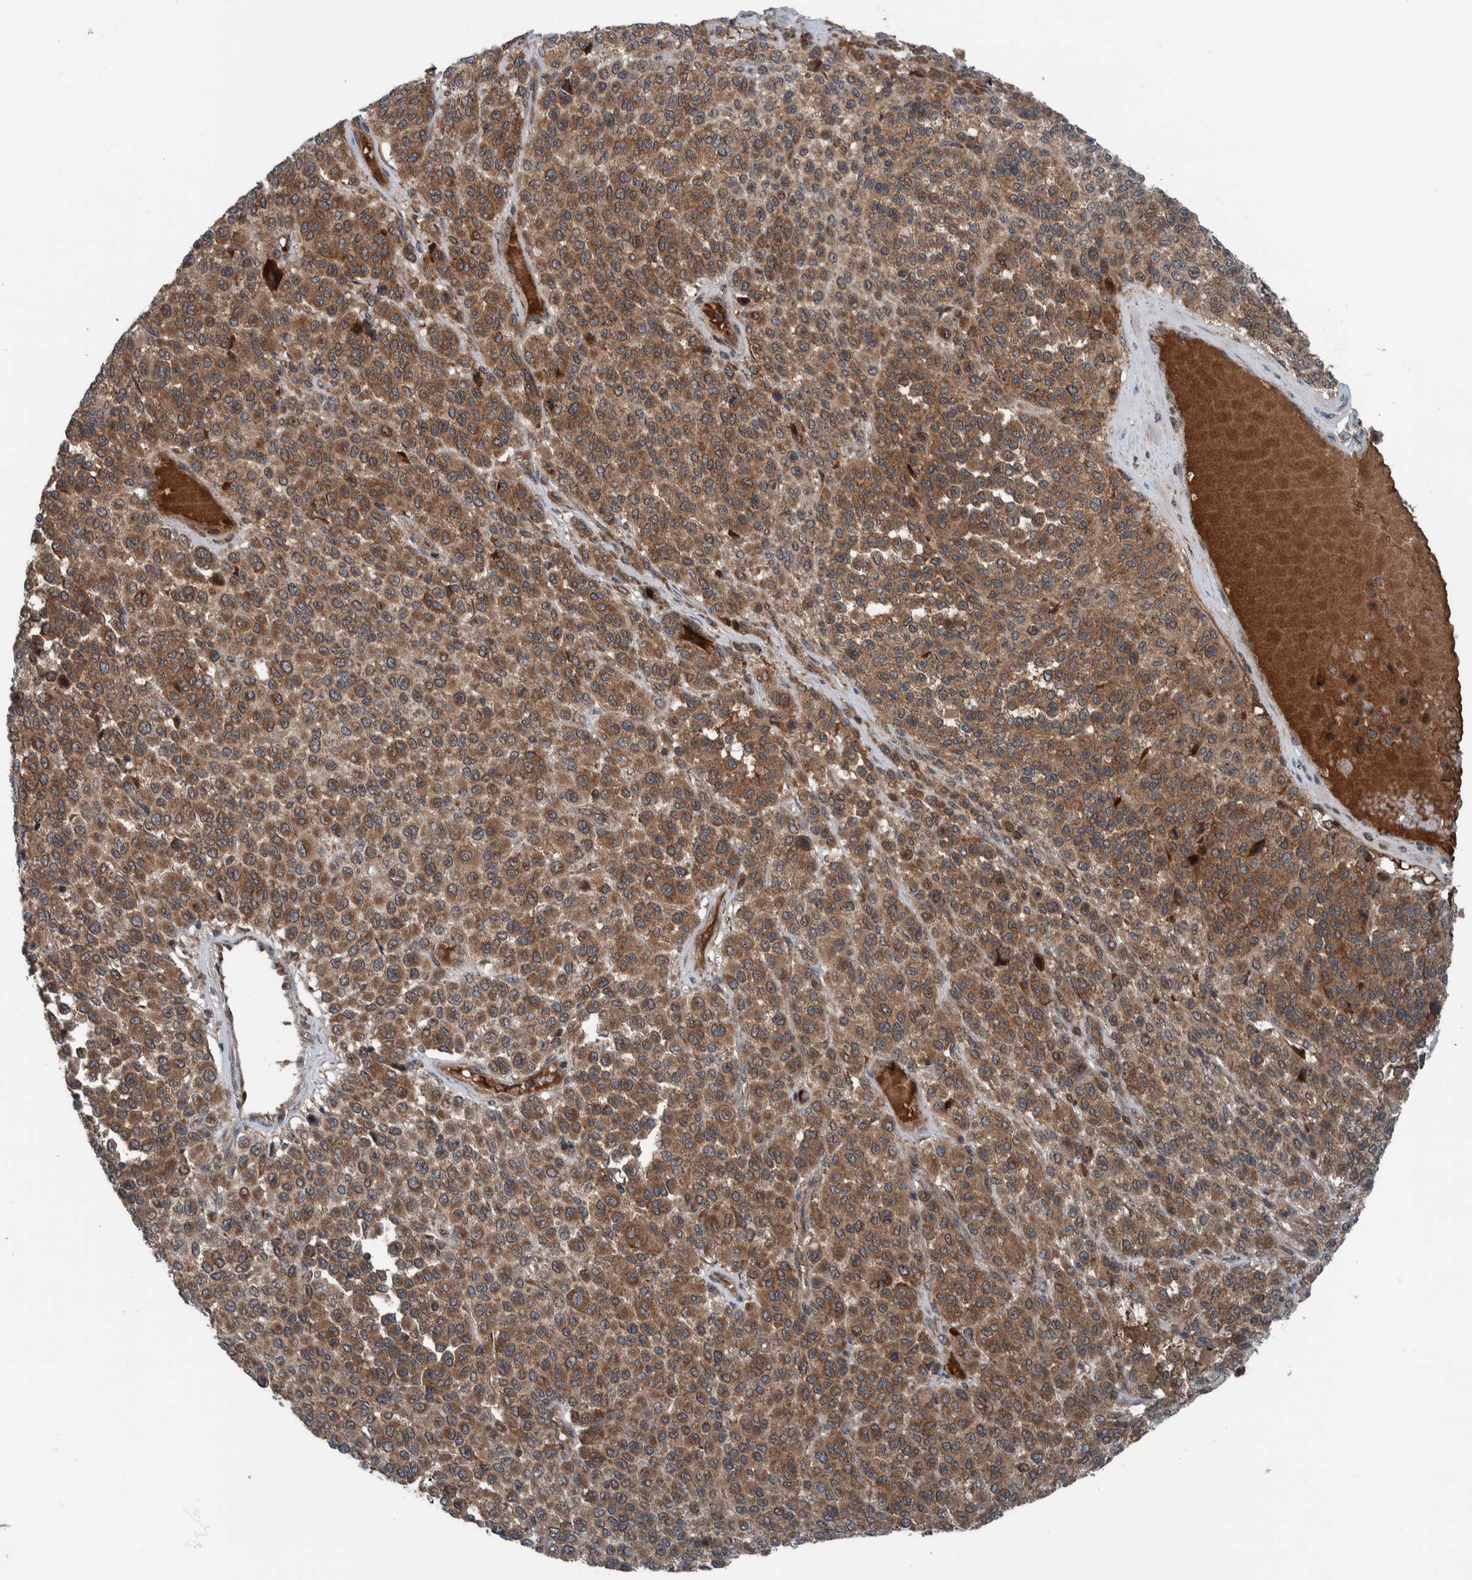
{"staining": {"intensity": "moderate", "quantity": ">75%", "location": "cytoplasmic/membranous"}, "tissue": "melanoma", "cell_type": "Tumor cells", "image_type": "cancer", "snomed": [{"axis": "morphology", "description": "Malignant melanoma, Metastatic site"}, {"axis": "topography", "description": "Pancreas"}], "caption": "Immunohistochemical staining of human melanoma displays medium levels of moderate cytoplasmic/membranous protein expression in approximately >75% of tumor cells.", "gene": "CUEDC1", "patient": {"sex": "female", "age": 30}}